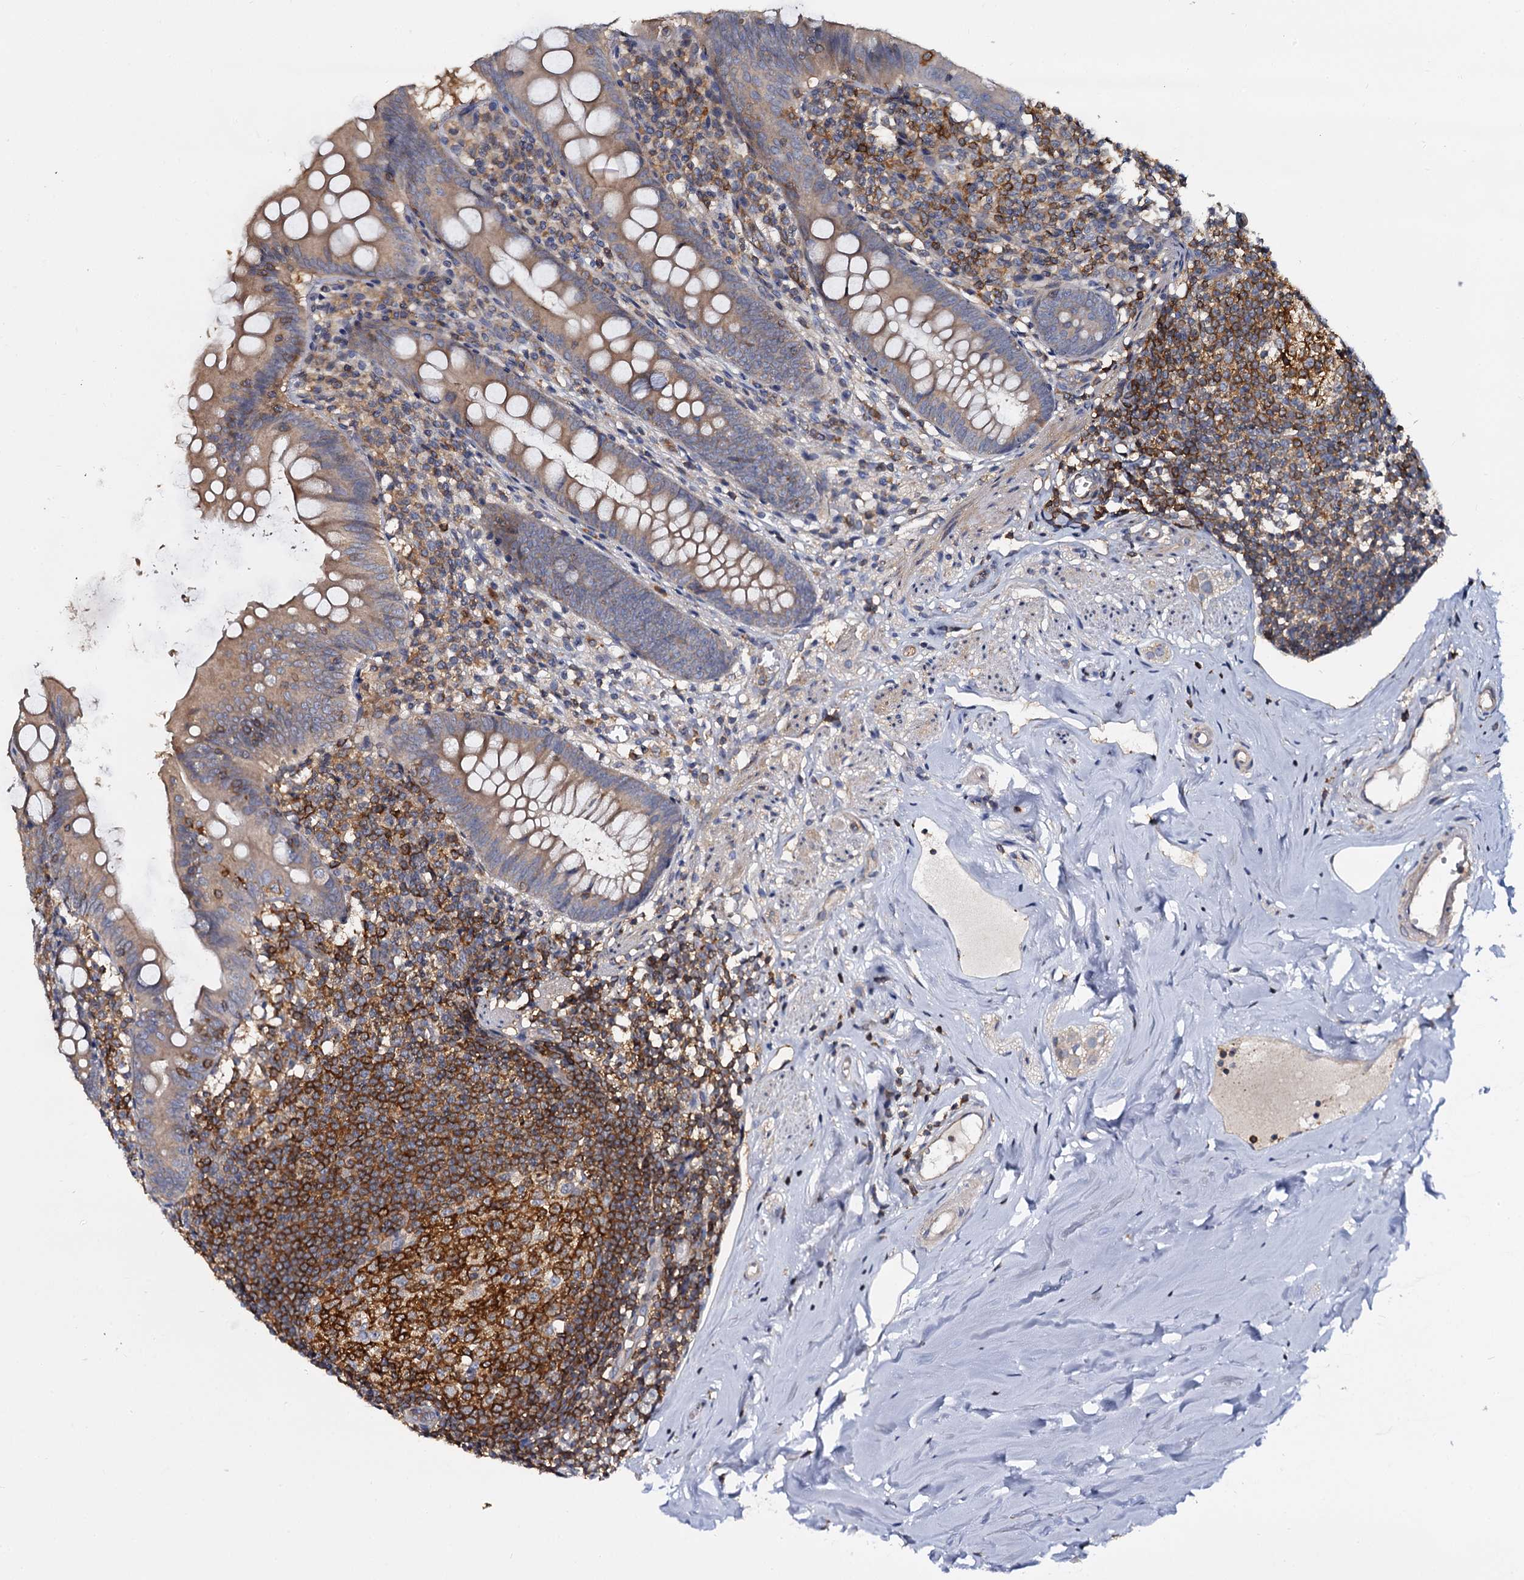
{"staining": {"intensity": "moderate", "quantity": ">75%", "location": "cytoplasmic/membranous"}, "tissue": "appendix", "cell_type": "Glandular cells", "image_type": "normal", "snomed": [{"axis": "morphology", "description": "Normal tissue, NOS"}, {"axis": "topography", "description": "Appendix"}], "caption": "A medium amount of moderate cytoplasmic/membranous staining is appreciated in about >75% of glandular cells in unremarkable appendix. (Stains: DAB (3,3'-diaminobenzidine) in brown, nuclei in blue, Microscopy: brightfield microscopy at high magnification).", "gene": "ANKRD13A", "patient": {"sex": "female", "age": 51}}